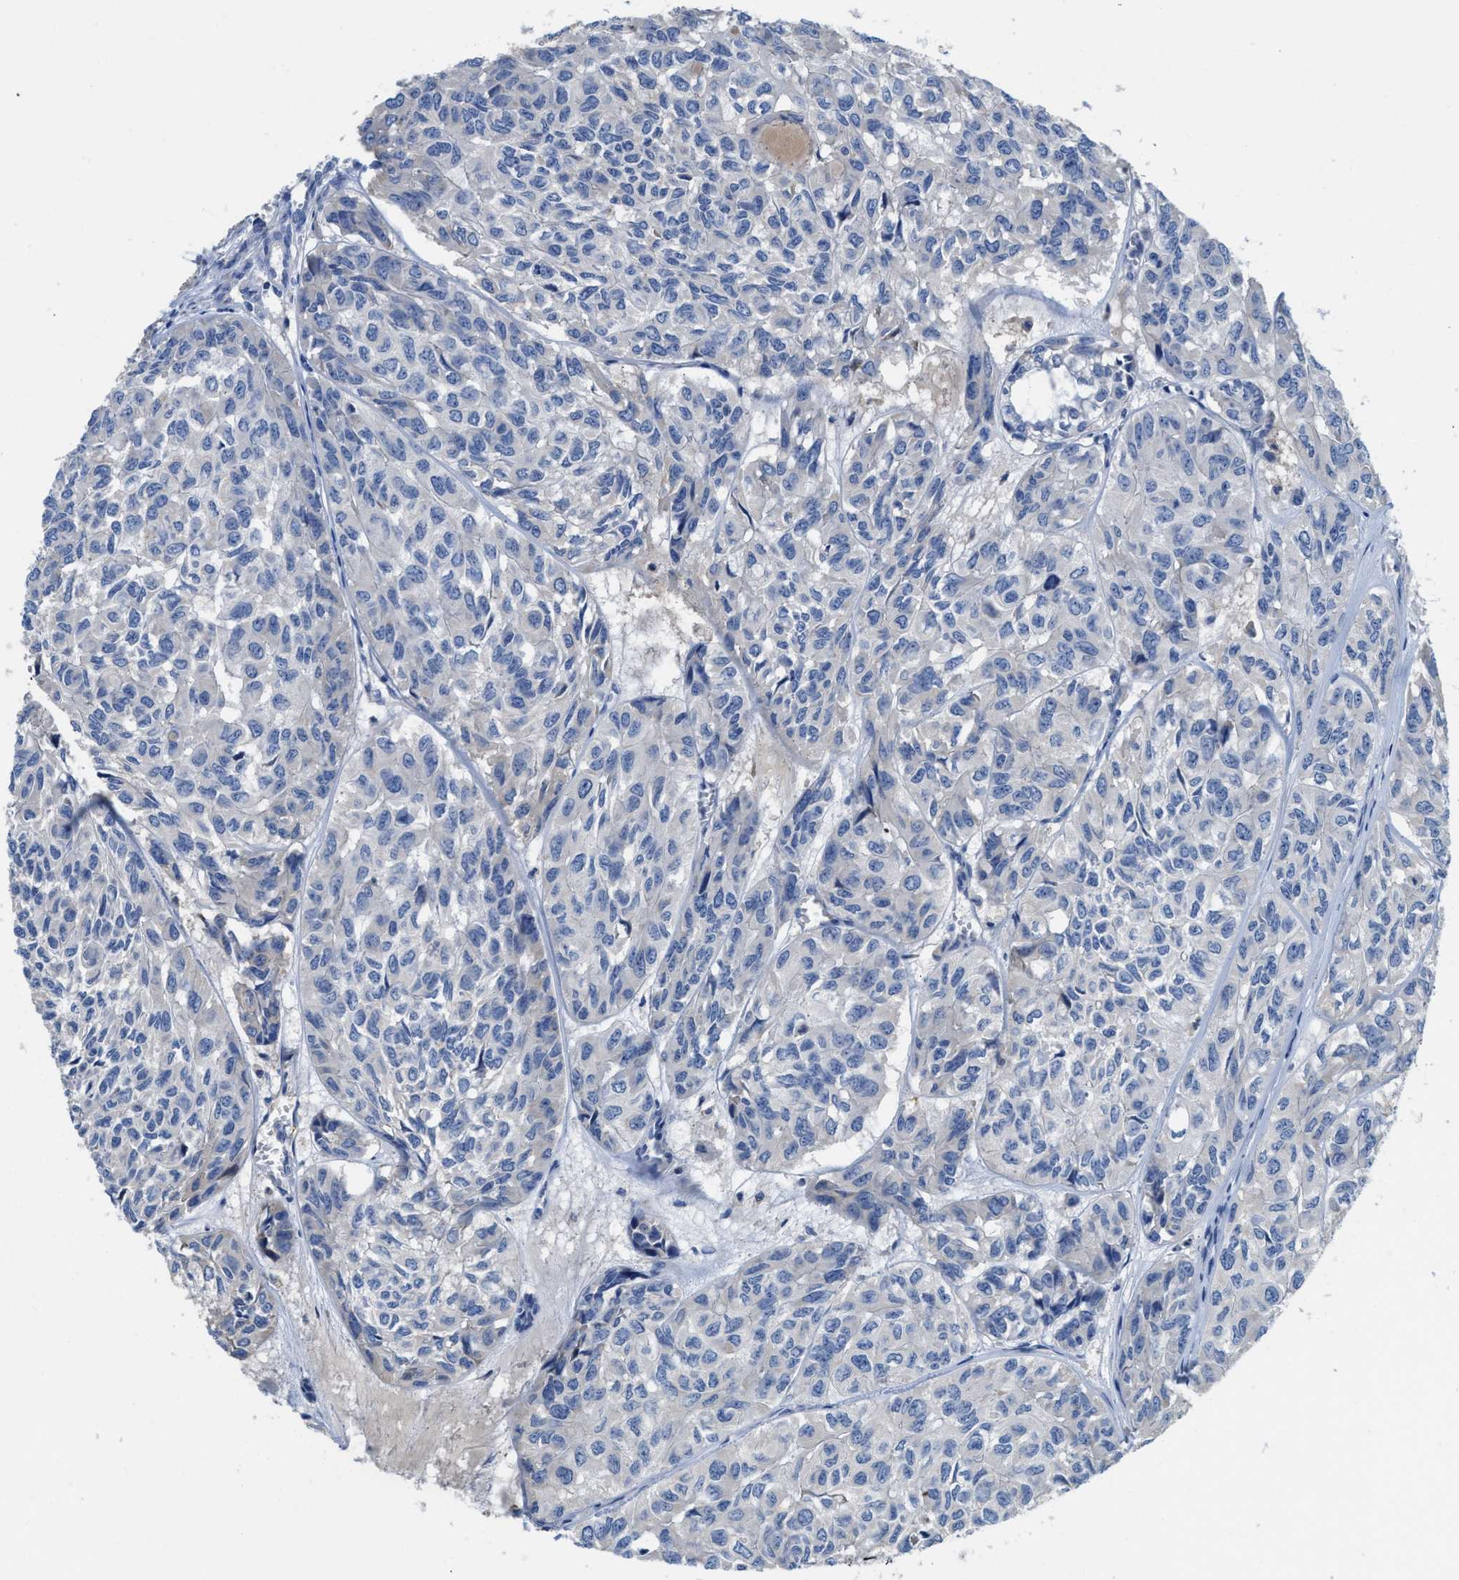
{"staining": {"intensity": "negative", "quantity": "none", "location": "none"}, "tissue": "head and neck cancer", "cell_type": "Tumor cells", "image_type": "cancer", "snomed": [{"axis": "morphology", "description": "Adenocarcinoma, NOS"}, {"axis": "topography", "description": "Salivary gland, NOS"}, {"axis": "topography", "description": "Head-Neck"}], "caption": "The histopathology image demonstrates no significant staining in tumor cells of adenocarcinoma (head and neck).", "gene": "C1S", "patient": {"sex": "female", "age": 76}}